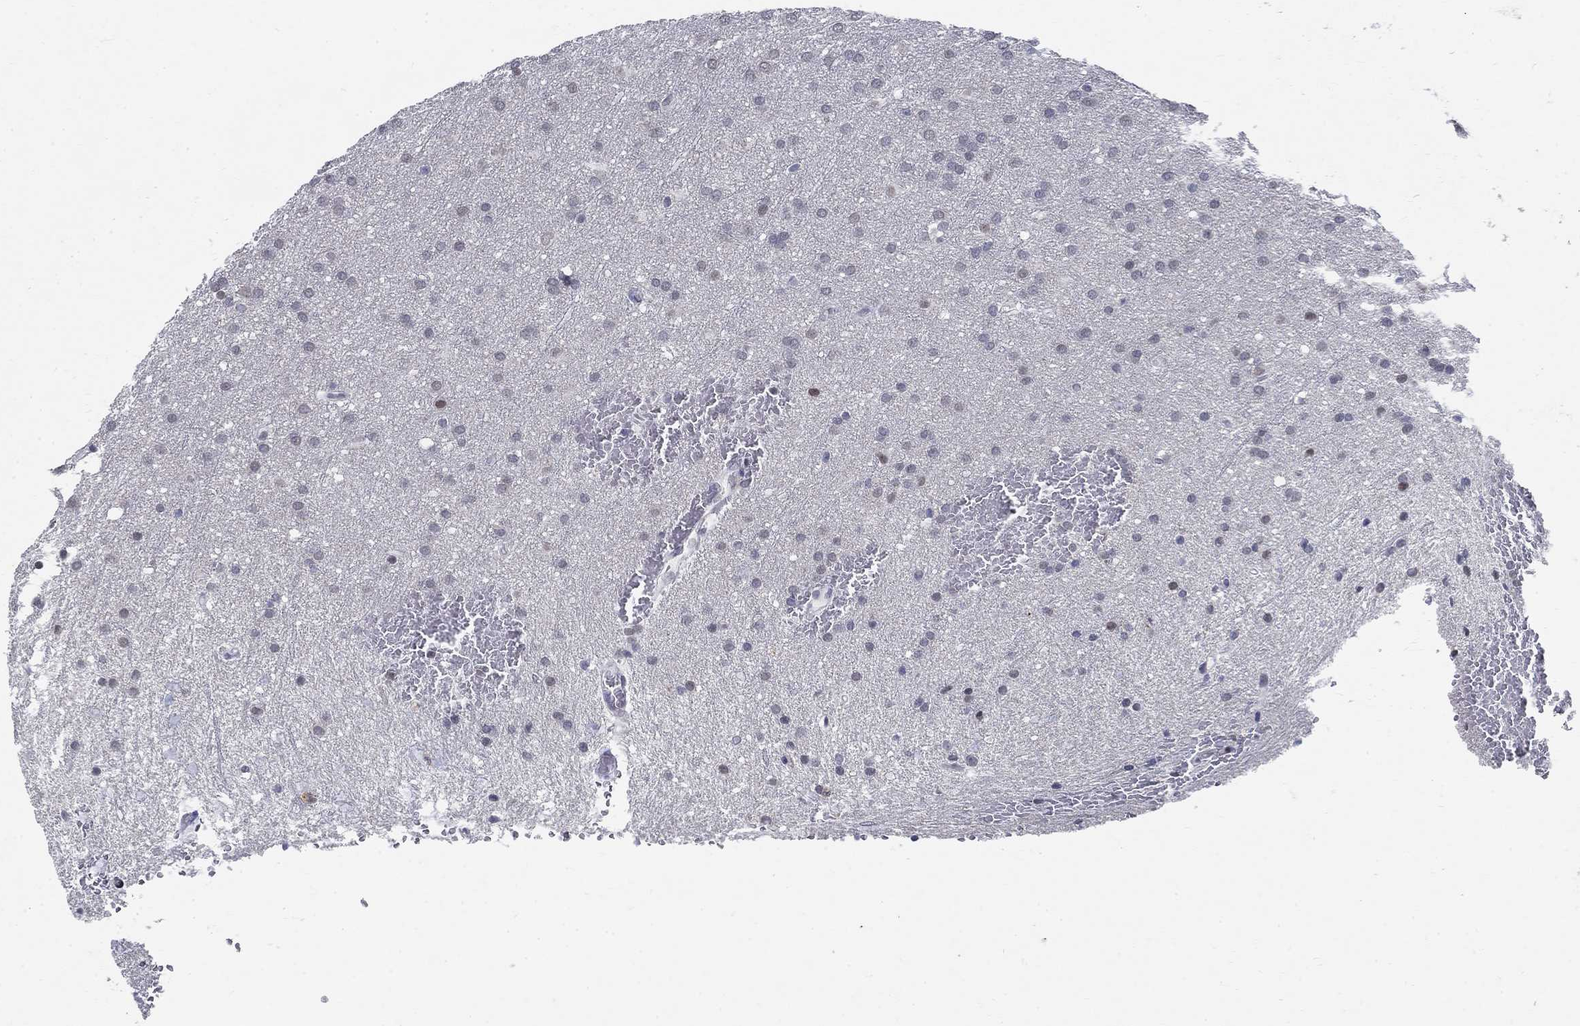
{"staining": {"intensity": "negative", "quantity": "none", "location": "none"}, "tissue": "glioma", "cell_type": "Tumor cells", "image_type": "cancer", "snomed": [{"axis": "morphology", "description": "Glioma, malignant, Low grade"}, {"axis": "topography", "description": "Brain"}], "caption": "Immunohistochemistry of human malignant glioma (low-grade) displays no expression in tumor cells. The staining was performed using DAB to visualize the protein expression in brown, while the nuclei were stained in blue with hematoxylin (Magnification: 20x).", "gene": "BHLHE22", "patient": {"sex": "female", "age": 32}}